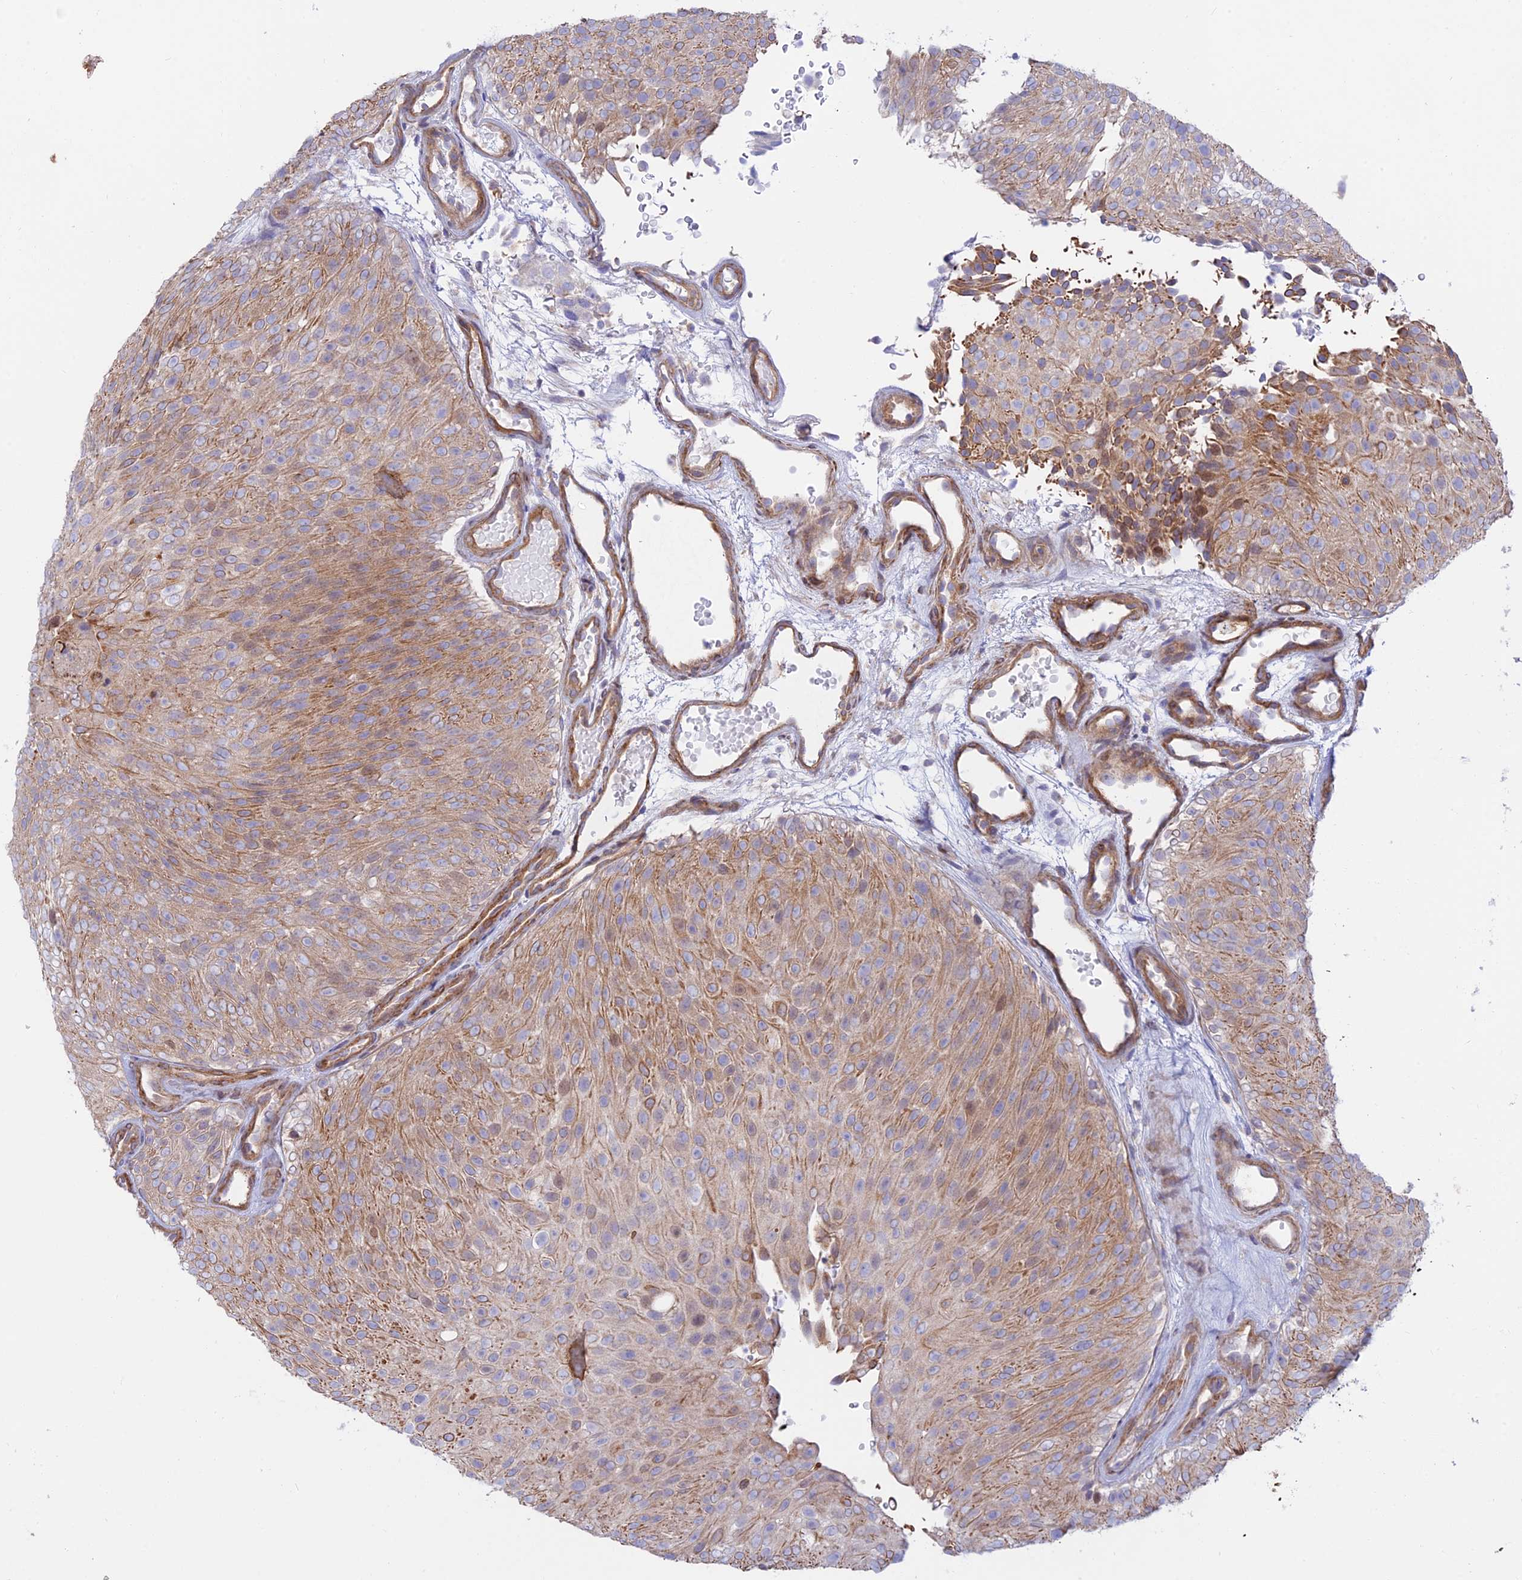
{"staining": {"intensity": "moderate", "quantity": "25%-75%", "location": "cytoplasmic/membranous"}, "tissue": "urothelial cancer", "cell_type": "Tumor cells", "image_type": "cancer", "snomed": [{"axis": "morphology", "description": "Urothelial carcinoma, Low grade"}, {"axis": "topography", "description": "Urinary bladder"}], "caption": "The histopathology image displays a brown stain indicating the presence of a protein in the cytoplasmic/membranous of tumor cells in low-grade urothelial carcinoma.", "gene": "KCNAB1", "patient": {"sex": "male", "age": 78}}